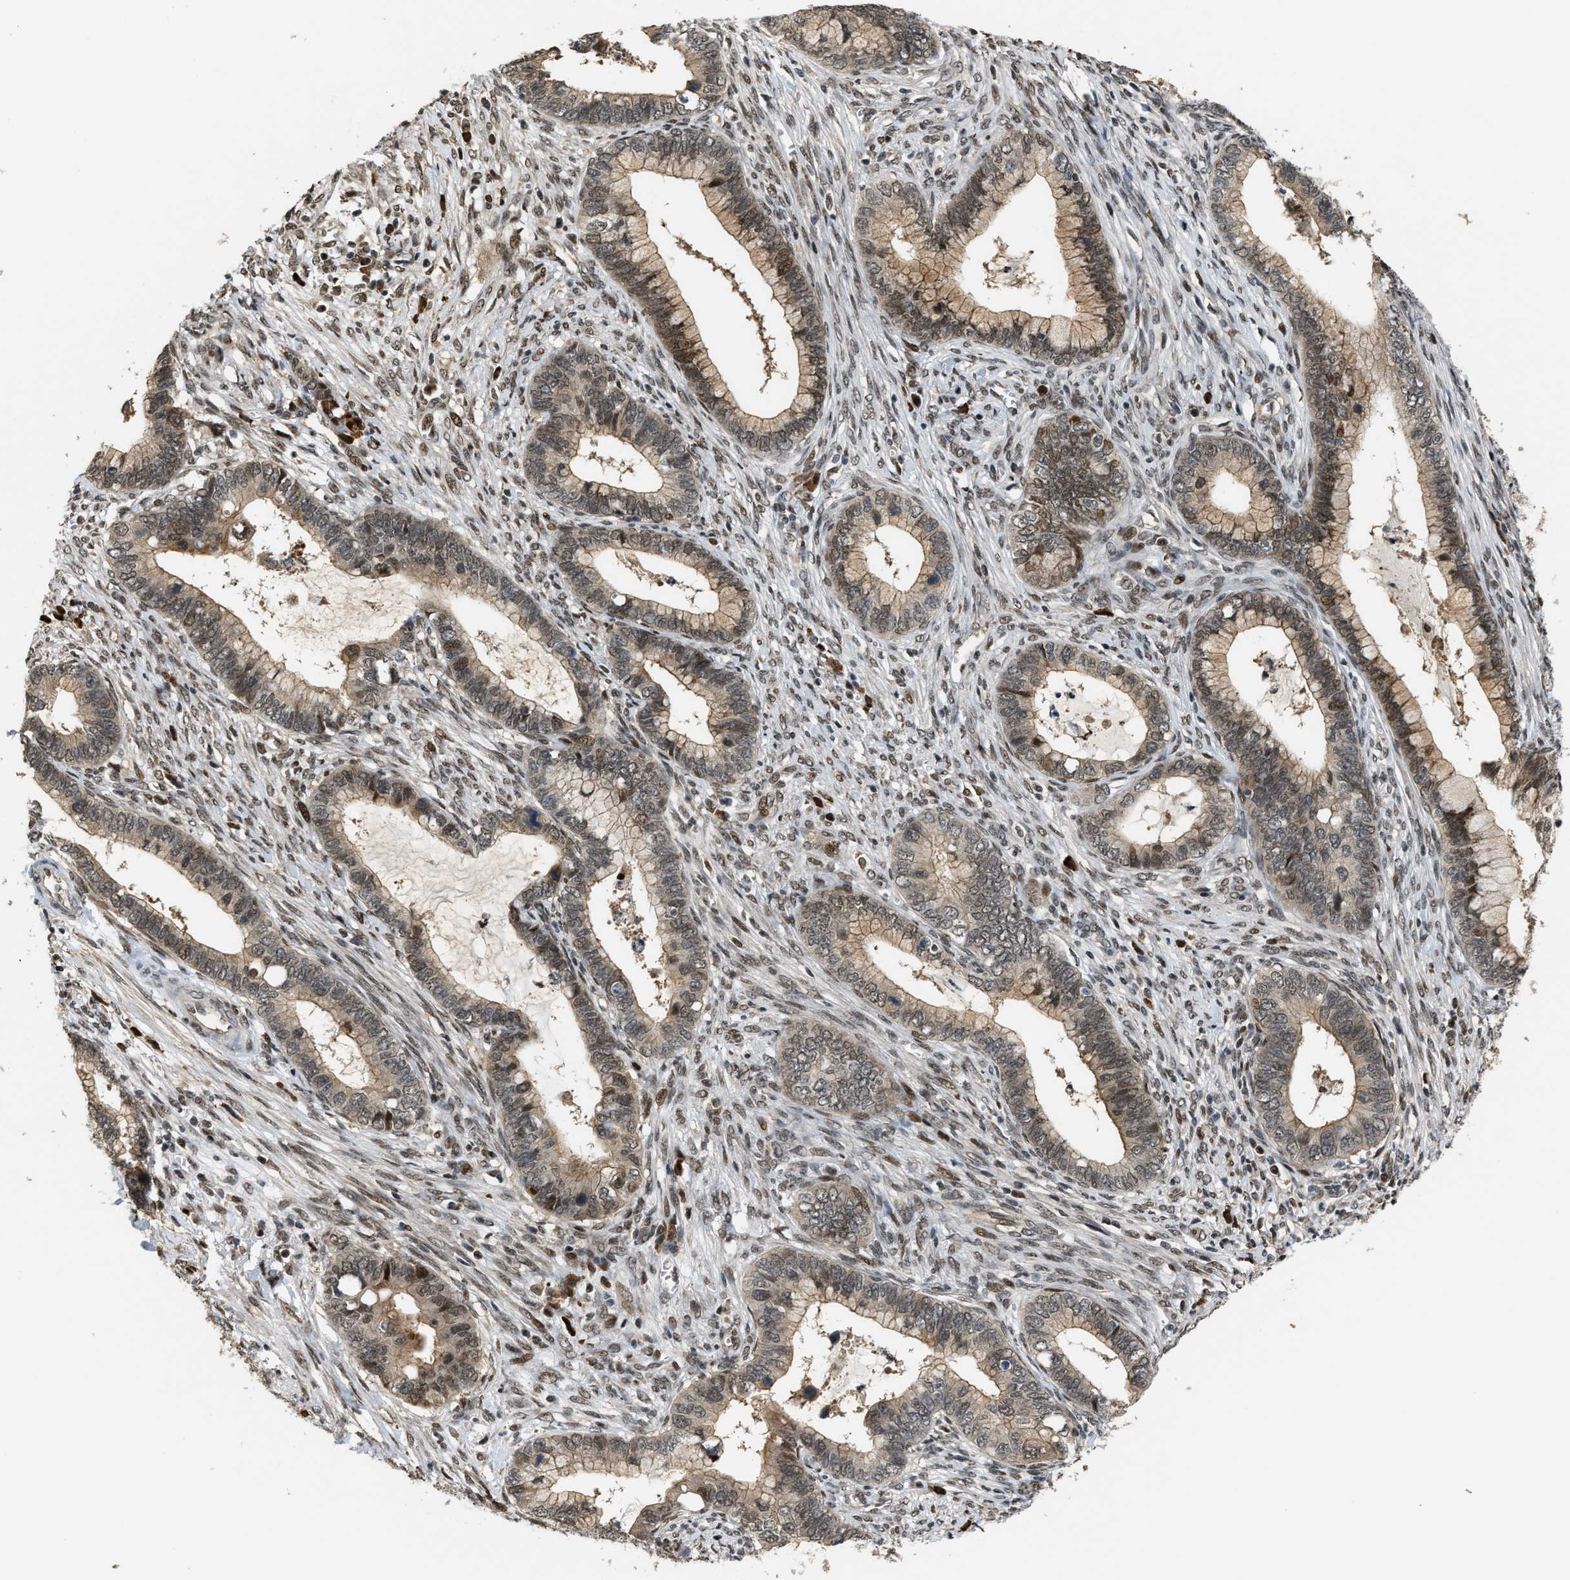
{"staining": {"intensity": "moderate", "quantity": "25%-75%", "location": "cytoplasmic/membranous,nuclear"}, "tissue": "cervical cancer", "cell_type": "Tumor cells", "image_type": "cancer", "snomed": [{"axis": "morphology", "description": "Adenocarcinoma, NOS"}, {"axis": "topography", "description": "Cervix"}], "caption": "DAB immunohistochemical staining of human cervical cancer displays moderate cytoplasmic/membranous and nuclear protein staining in approximately 25%-75% of tumor cells.", "gene": "SERTAD2", "patient": {"sex": "female", "age": 44}}